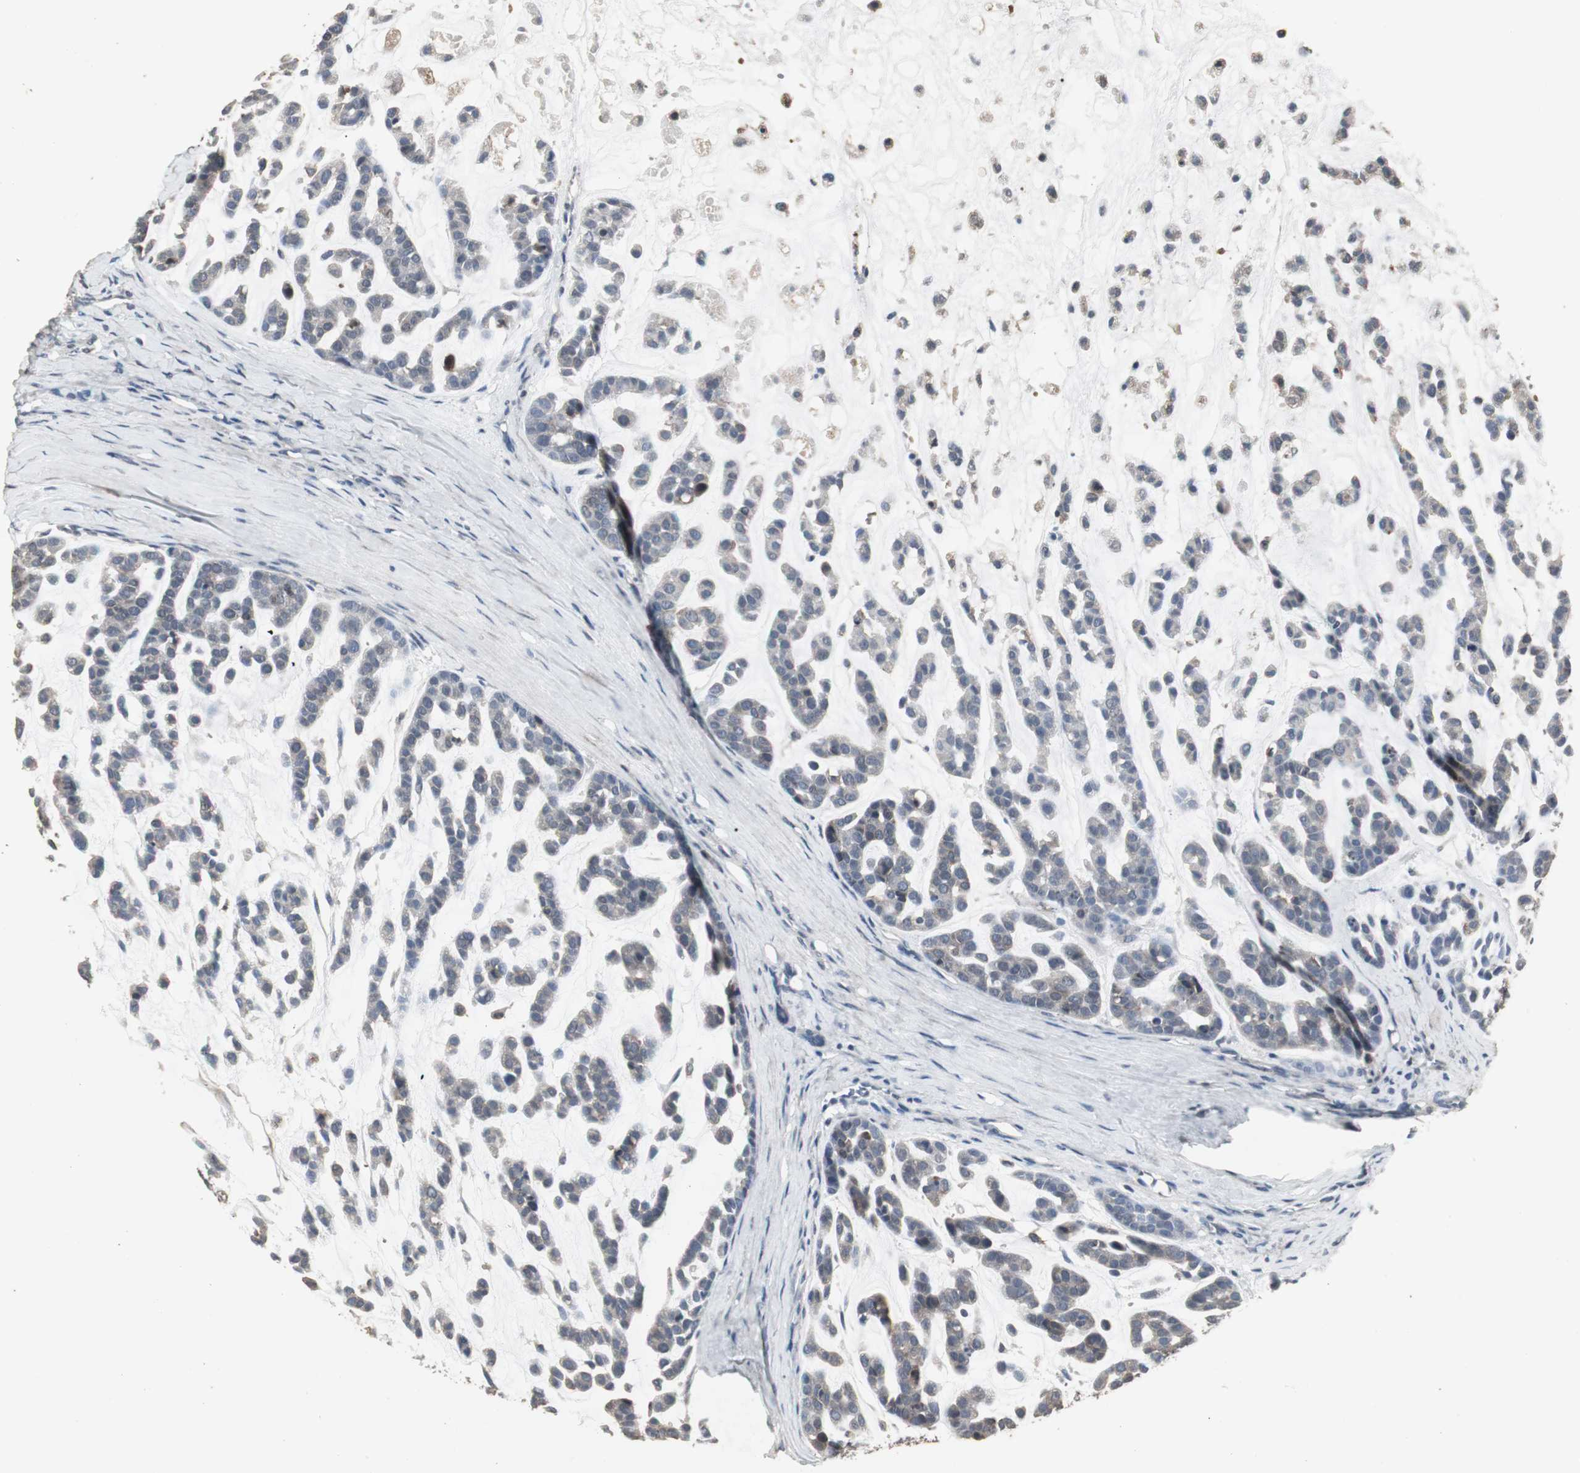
{"staining": {"intensity": "weak", "quantity": "<25%", "location": "cytoplasmic/membranous"}, "tissue": "head and neck cancer", "cell_type": "Tumor cells", "image_type": "cancer", "snomed": [{"axis": "morphology", "description": "Adenocarcinoma, NOS"}, {"axis": "morphology", "description": "Adenoma, NOS"}, {"axis": "topography", "description": "Head-Neck"}], "caption": "High magnification brightfield microscopy of head and neck cancer stained with DAB (3,3'-diaminobenzidine) (brown) and counterstained with hematoxylin (blue): tumor cells show no significant positivity. Brightfield microscopy of immunohistochemistry stained with DAB (3,3'-diaminobenzidine) (brown) and hematoxylin (blue), captured at high magnification.", "gene": "HPRT1", "patient": {"sex": "female", "age": 55}}